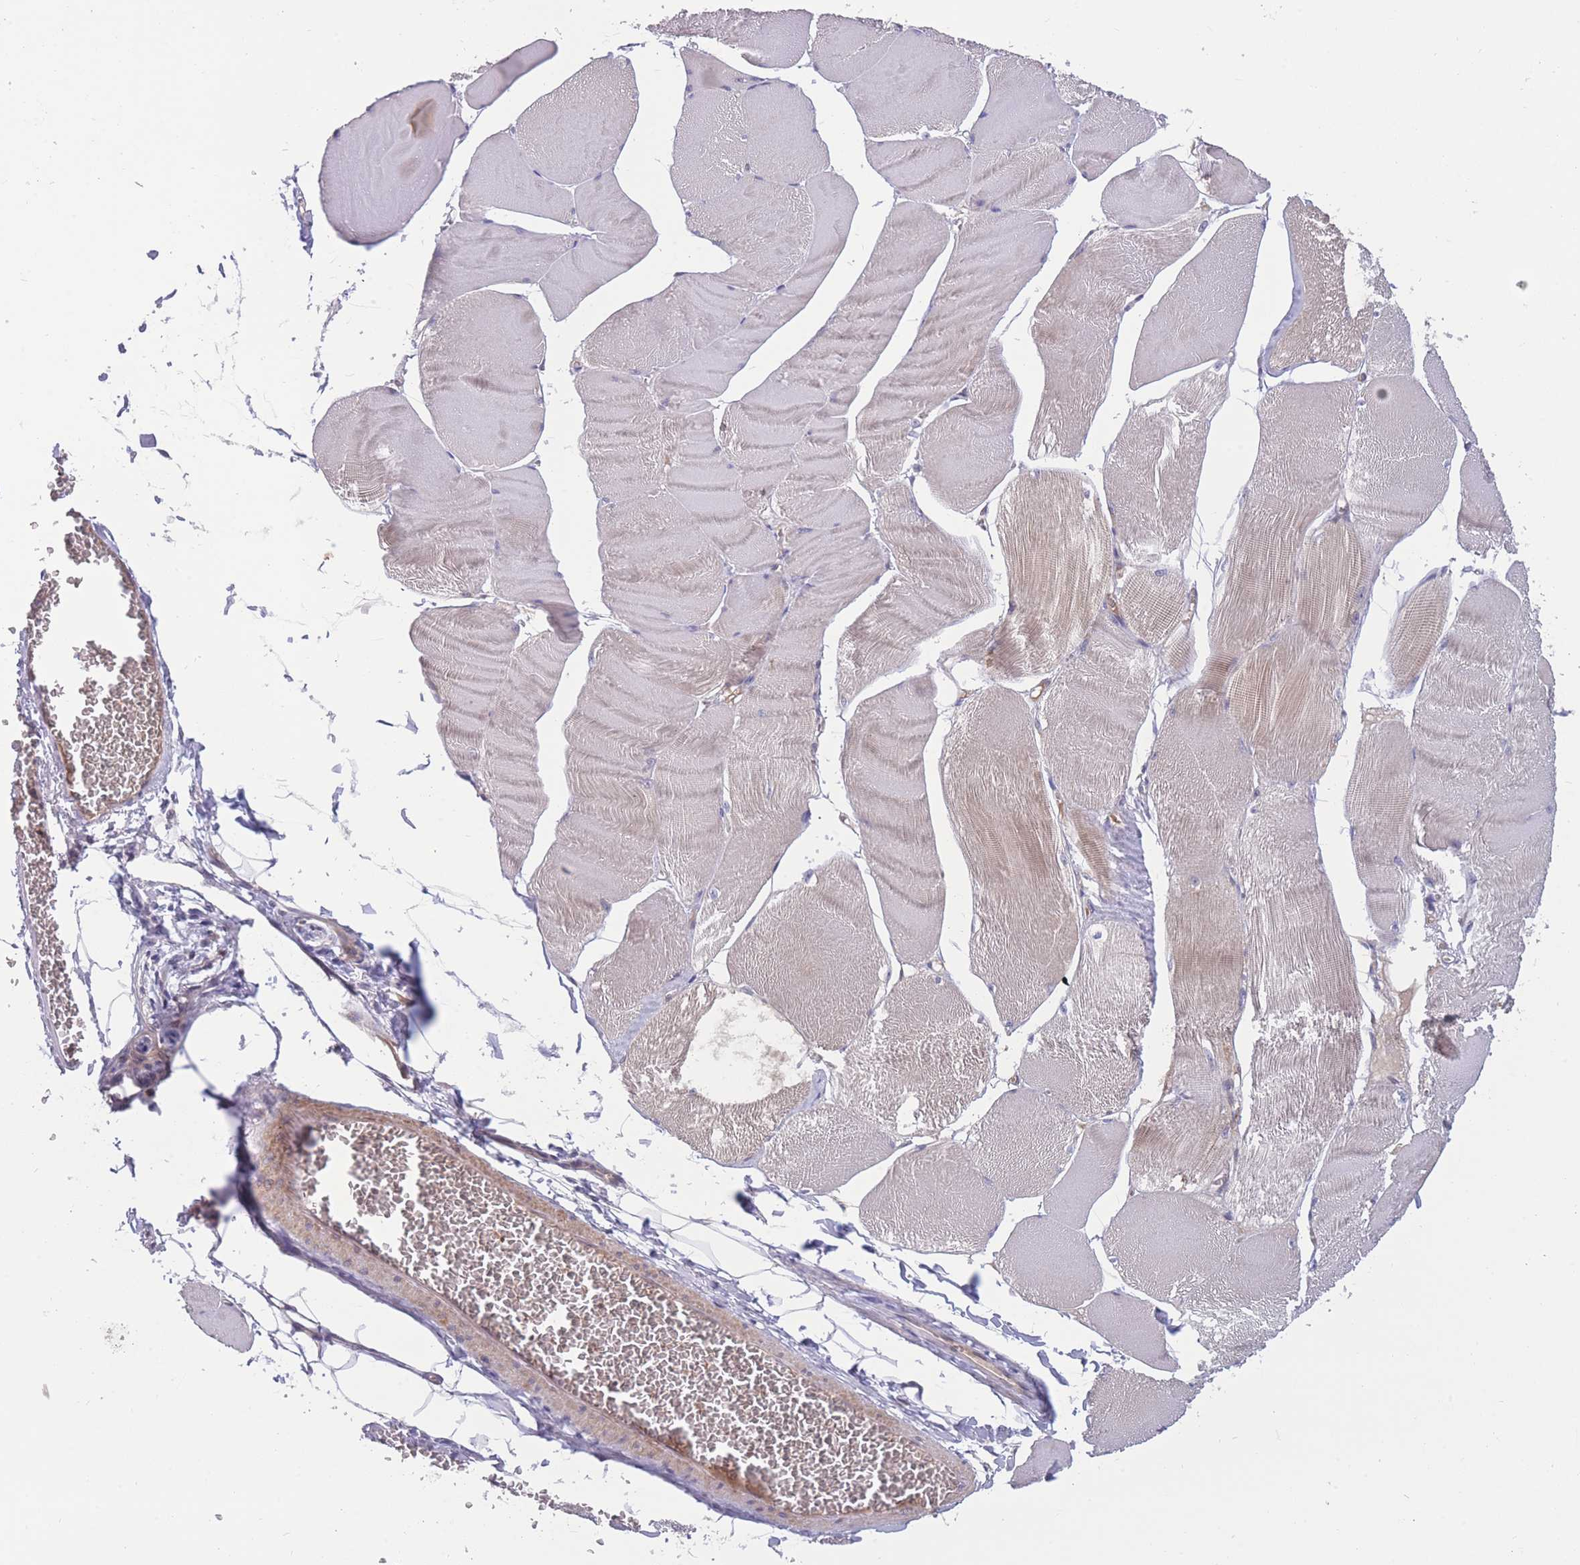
{"staining": {"intensity": "moderate", "quantity": "<25%", "location": "cytoplasmic/membranous"}, "tissue": "skeletal muscle", "cell_type": "Myocytes", "image_type": "normal", "snomed": [{"axis": "morphology", "description": "Normal tissue, NOS"}, {"axis": "morphology", "description": "Basal cell carcinoma"}, {"axis": "topography", "description": "Skeletal muscle"}], "caption": "This micrograph shows IHC staining of normal skeletal muscle, with low moderate cytoplasmic/membranous positivity in about <25% of myocytes.", "gene": "UBE2NL", "patient": {"sex": "female", "age": 64}}